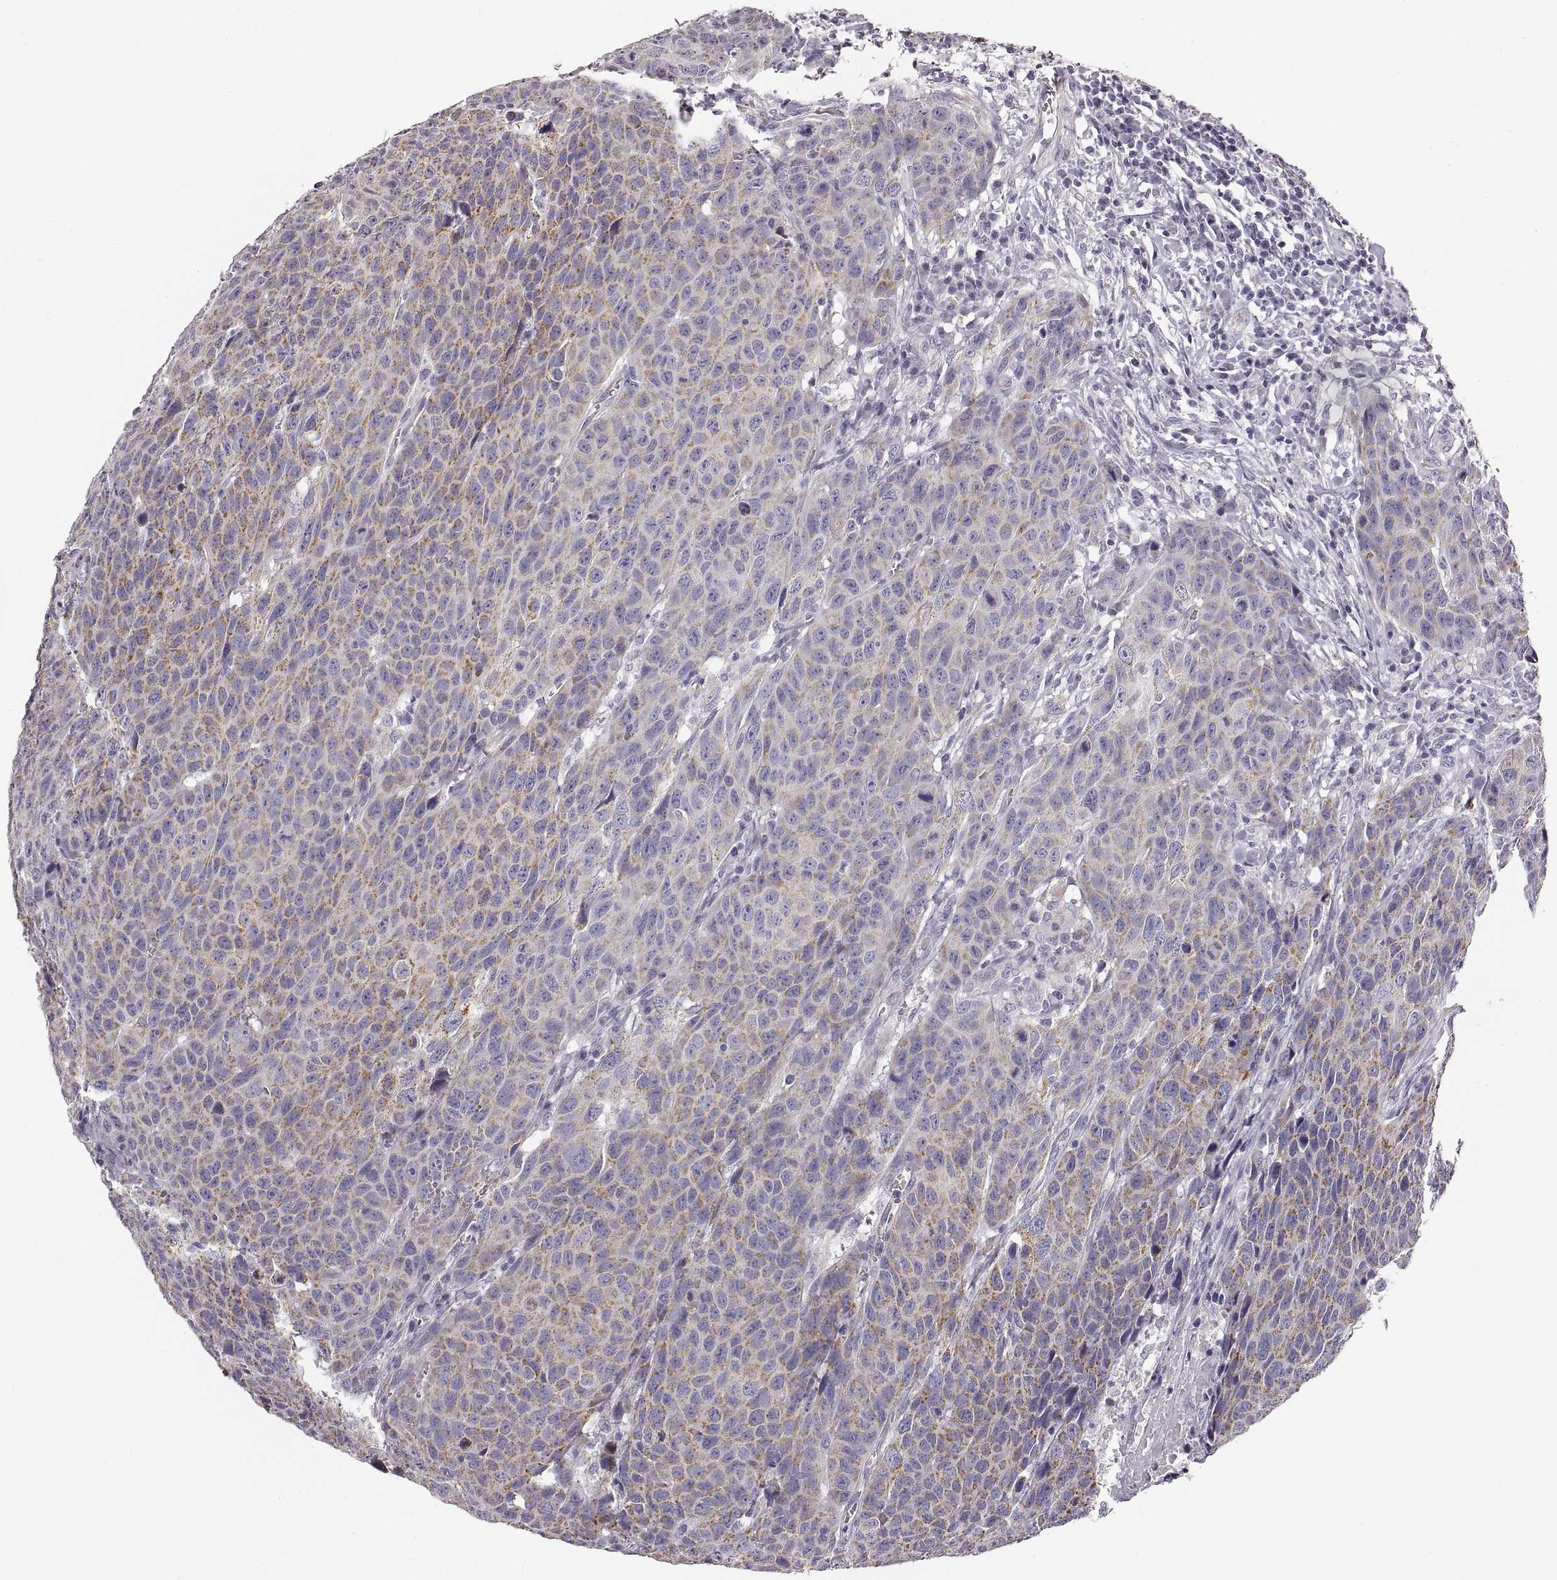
{"staining": {"intensity": "moderate", "quantity": "25%-75%", "location": "cytoplasmic/membranous"}, "tissue": "head and neck cancer", "cell_type": "Tumor cells", "image_type": "cancer", "snomed": [{"axis": "morphology", "description": "Squamous cell carcinoma, NOS"}, {"axis": "topography", "description": "Head-Neck"}], "caption": "Squamous cell carcinoma (head and neck) tissue shows moderate cytoplasmic/membranous positivity in approximately 25%-75% of tumor cells, visualized by immunohistochemistry. (DAB IHC with brightfield microscopy, high magnification).", "gene": "RDH13", "patient": {"sex": "male", "age": 66}}